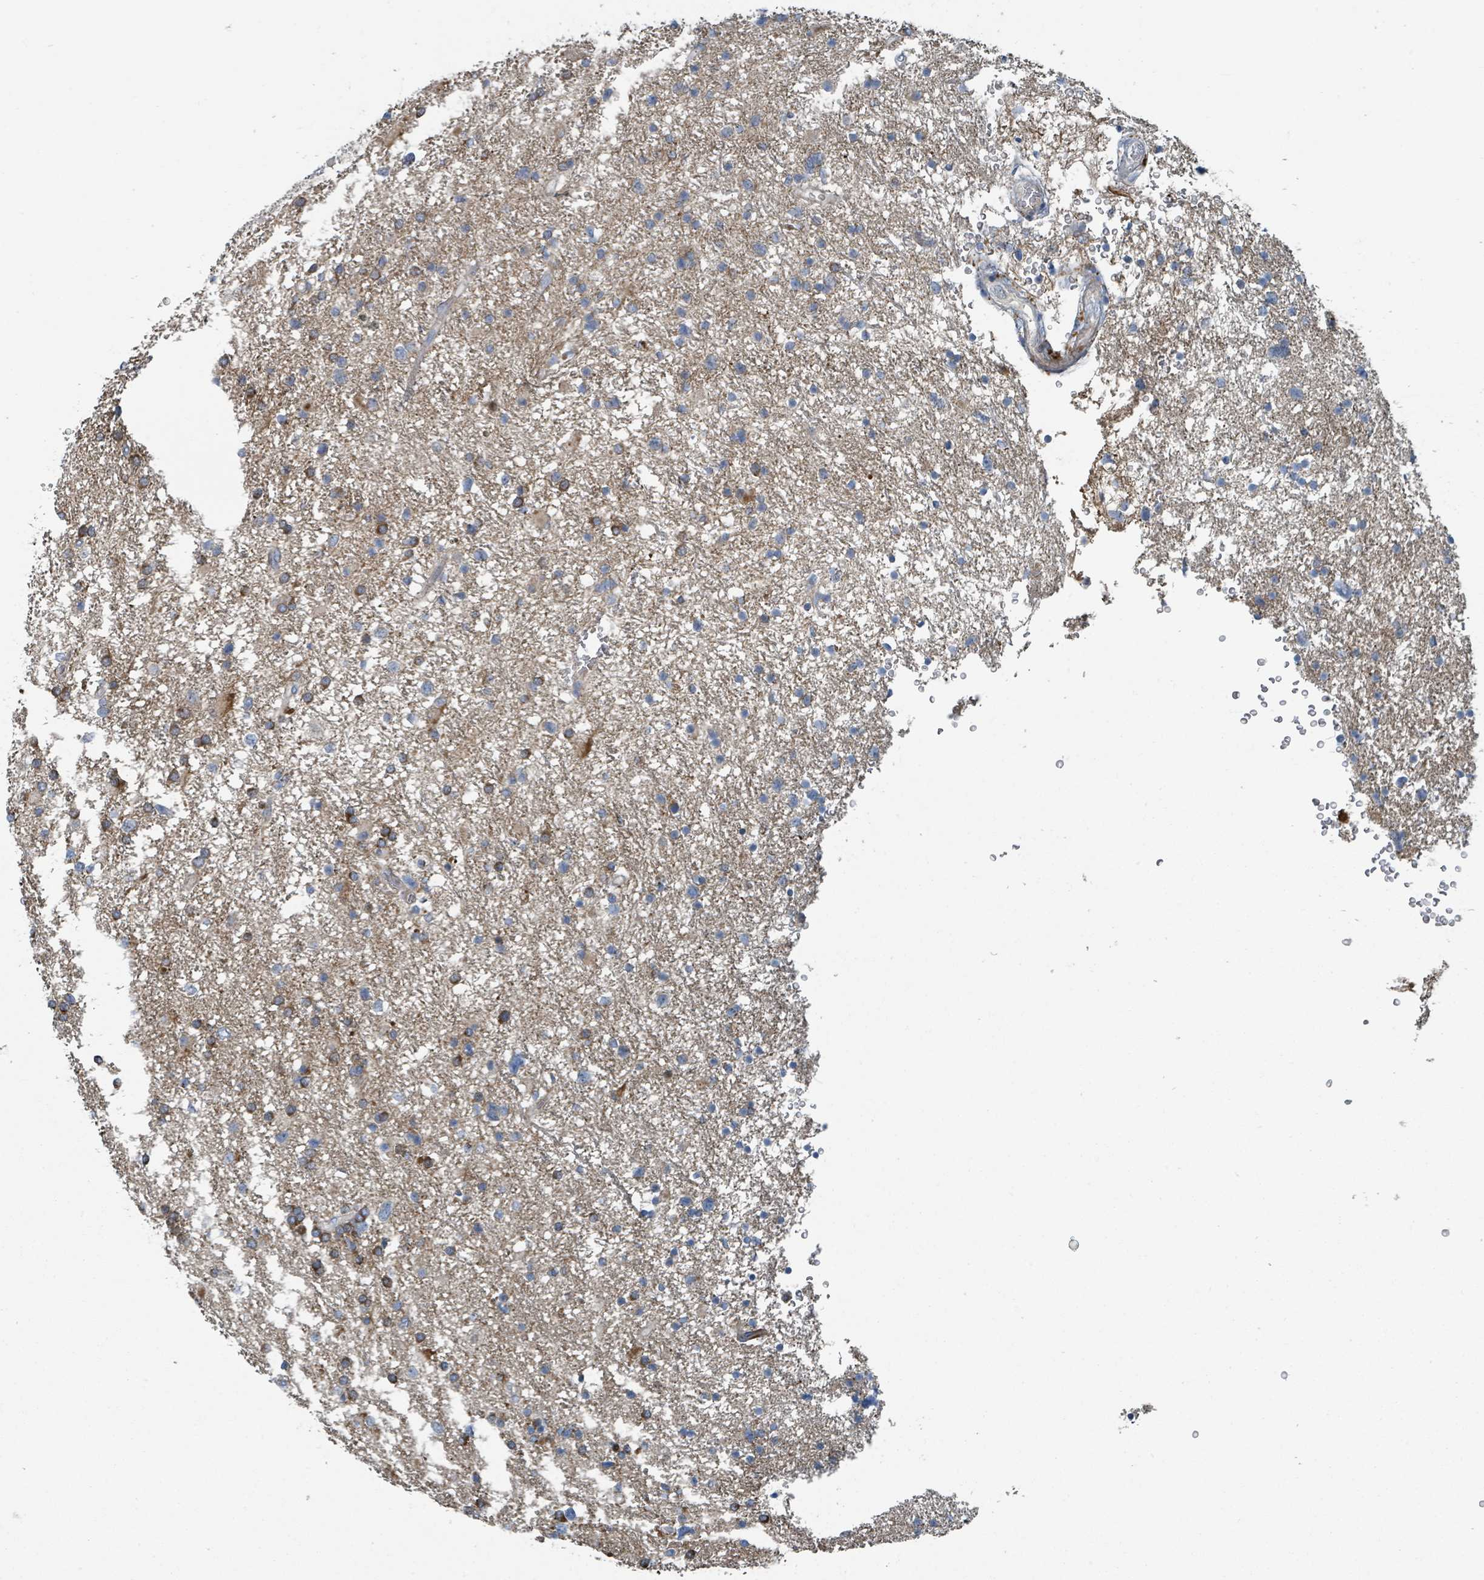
{"staining": {"intensity": "moderate", "quantity": "<25%", "location": "cytoplasmic/membranous"}, "tissue": "glioma", "cell_type": "Tumor cells", "image_type": "cancer", "snomed": [{"axis": "morphology", "description": "Glioma, malignant, Low grade"}, {"axis": "topography", "description": "Brain"}], "caption": "Malignant glioma (low-grade) tissue displays moderate cytoplasmic/membranous positivity in approximately <25% of tumor cells", "gene": "DIPK2A", "patient": {"sex": "female", "age": 32}}